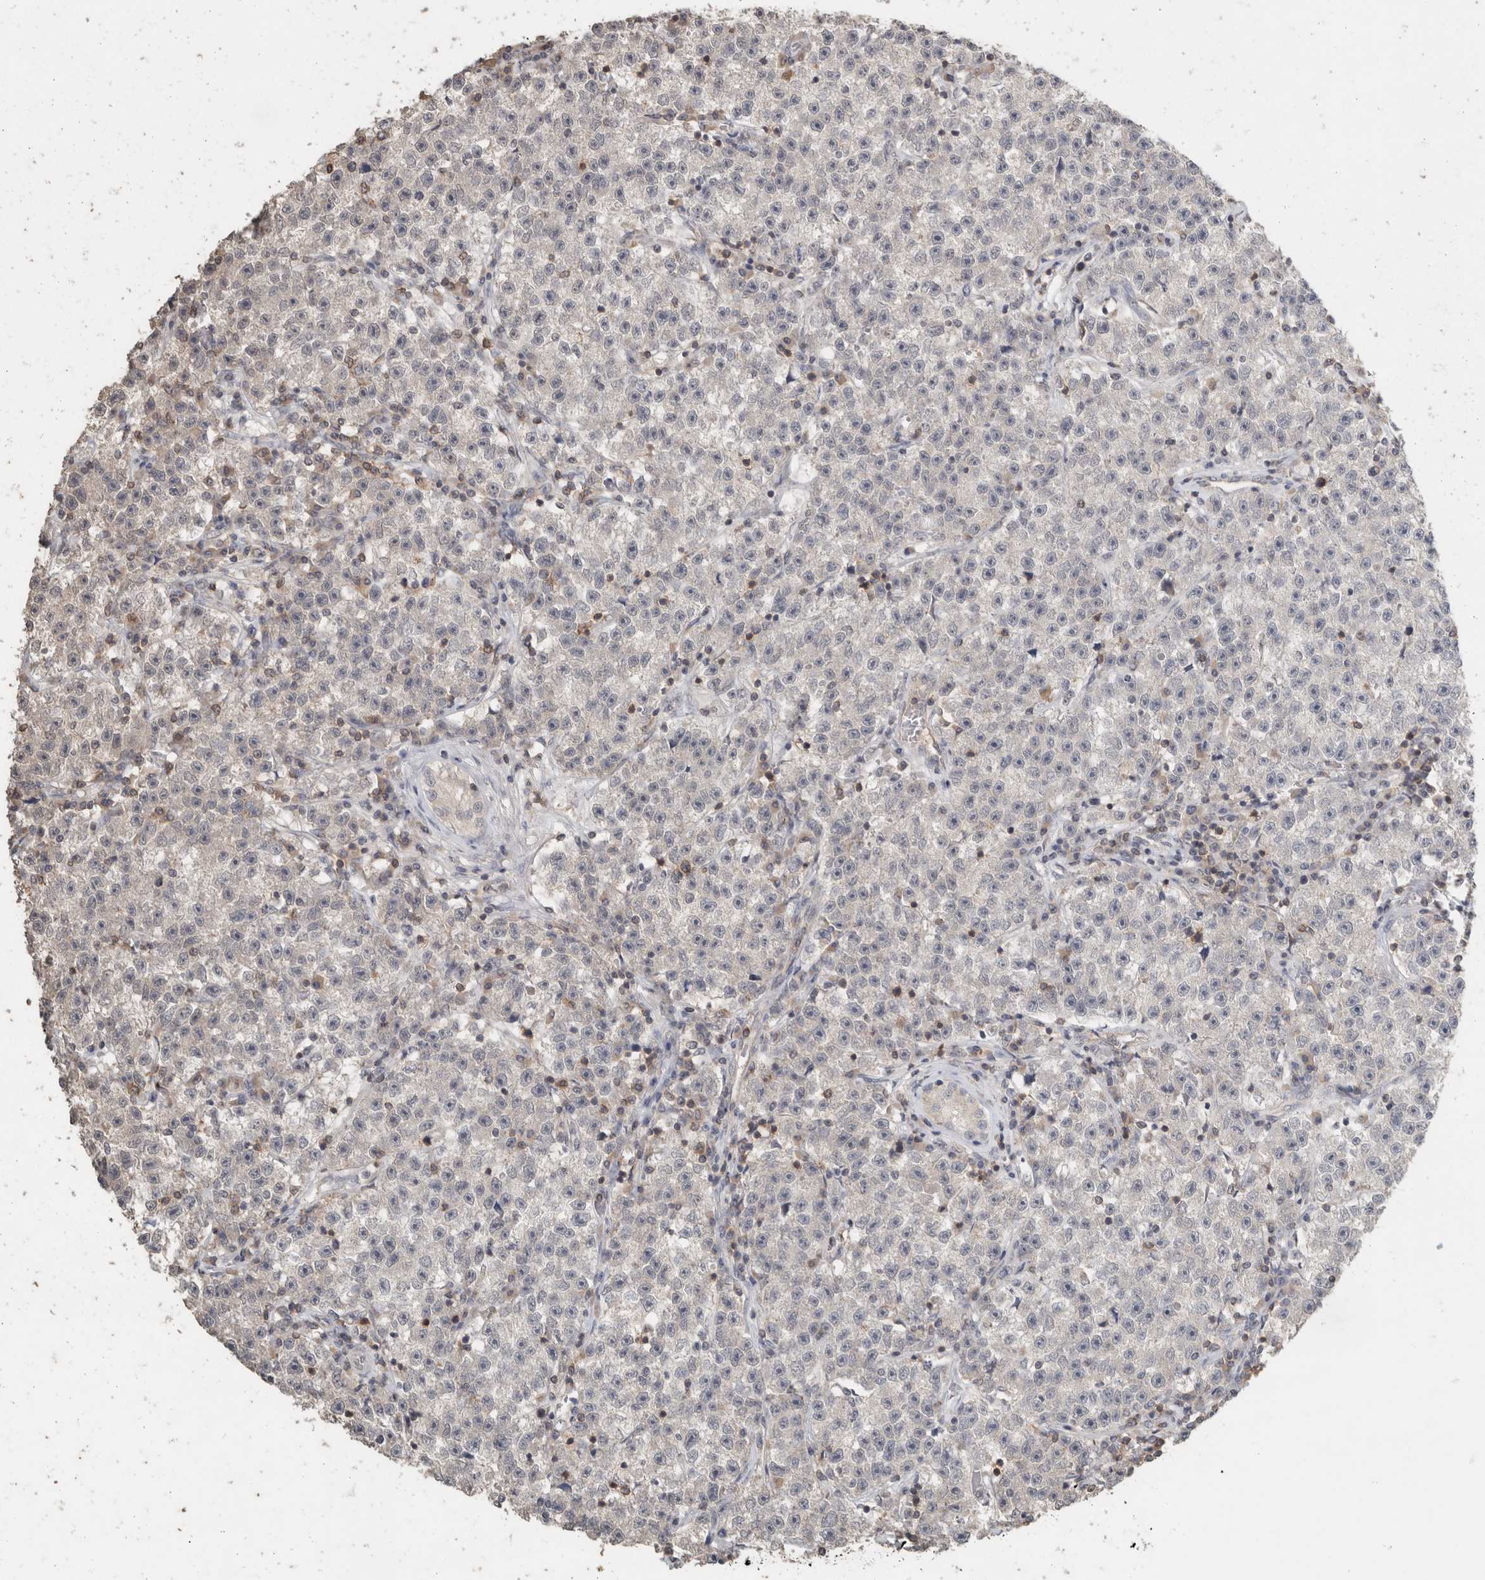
{"staining": {"intensity": "negative", "quantity": "none", "location": "none"}, "tissue": "testis cancer", "cell_type": "Tumor cells", "image_type": "cancer", "snomed": [{"axis": "morphology", "description": "Seminoma, NOS"}, {"axis": "topography", "description": "Testis"}], "caption": "Photomicrograph shows no protein positivity in tumor cells of testis seminoma tissue.", "gene": "TRAT1", "patient": {"sex": "male", "age": 22}}